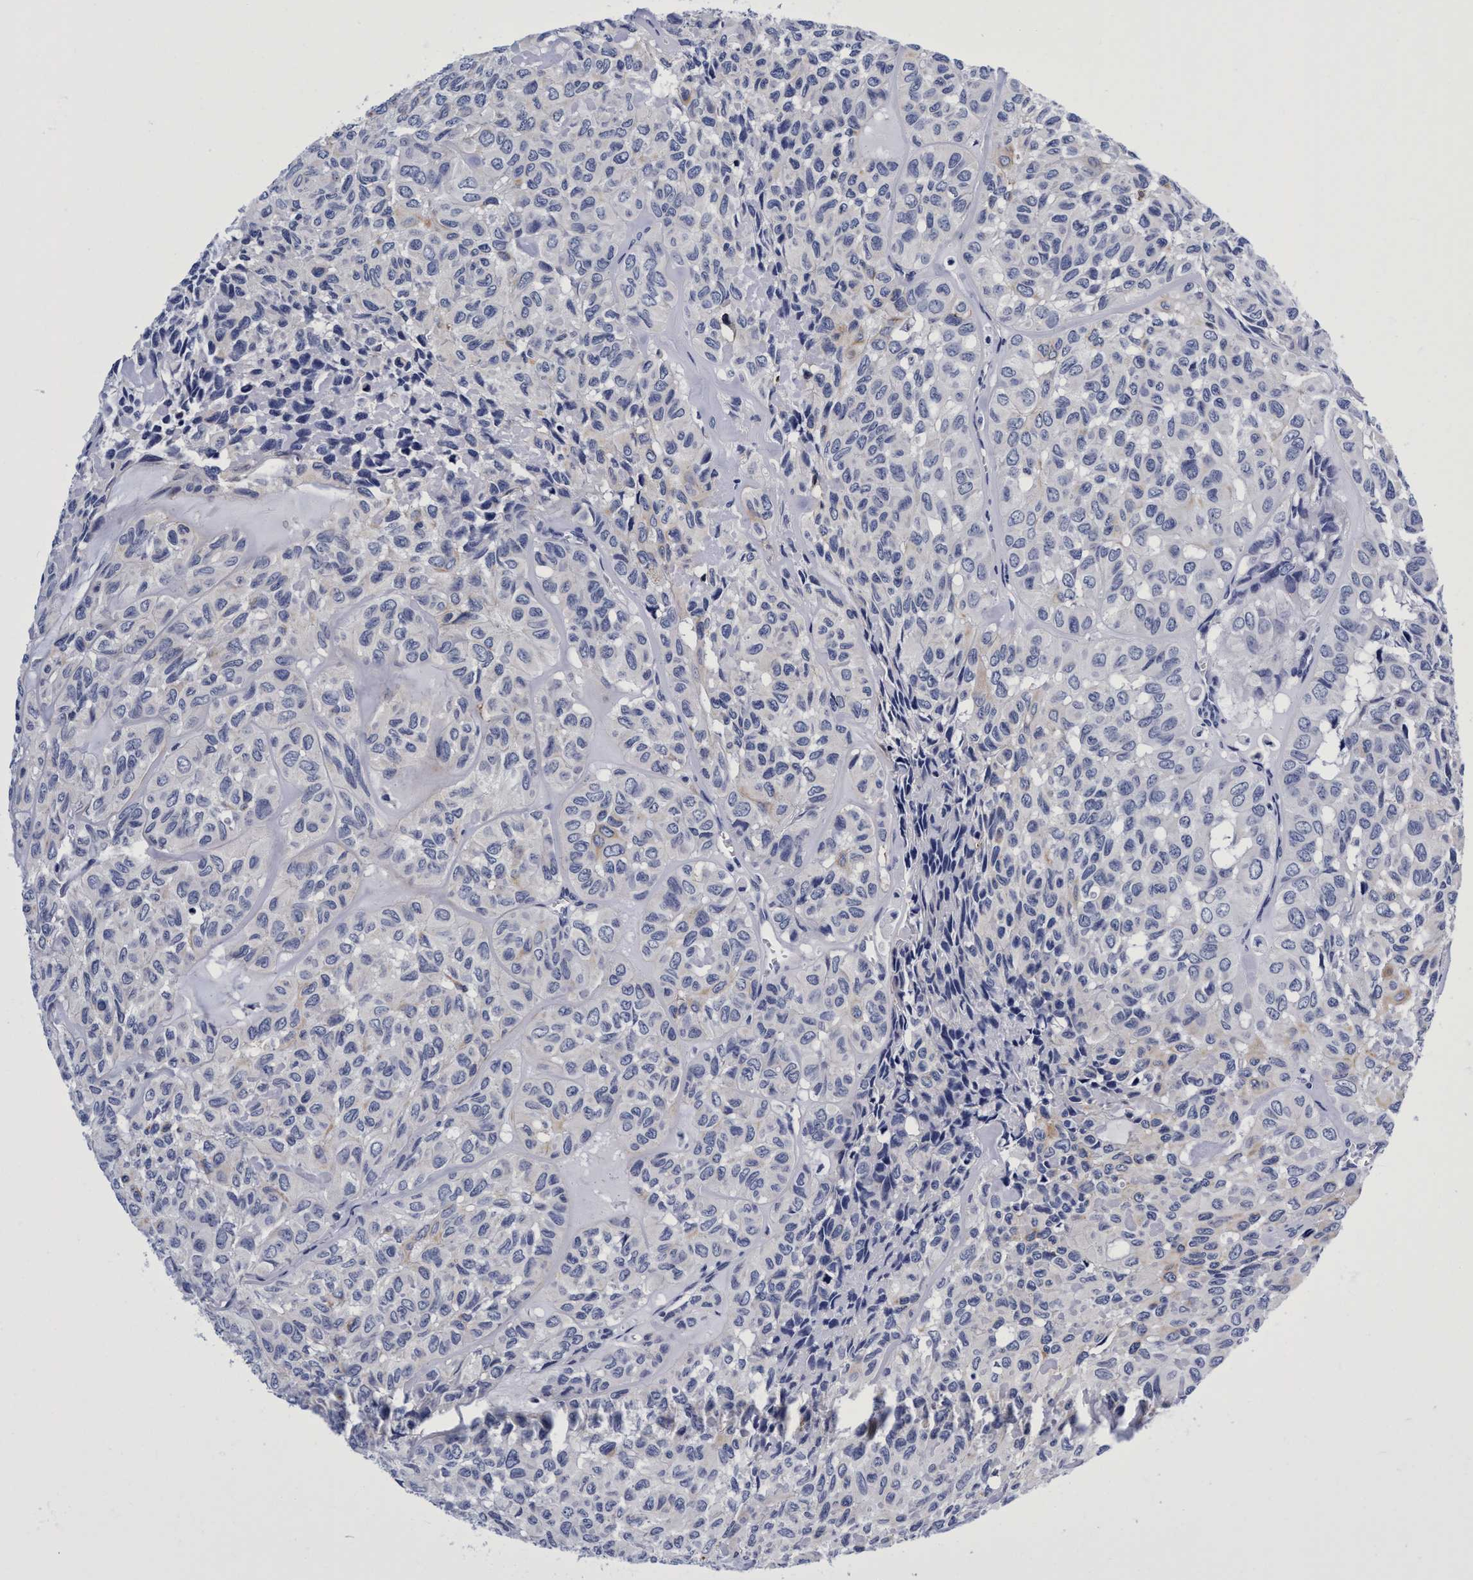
{"staining": {"intensity": "negative", "quantity": "none", "location": "none"}, "tissue": "head and neck cancer", "cell_type": "Tumor cells", "image_type": "cancer", "snomed": [{"axis": "morphology", "description": "Adenocarcinoma, NOS"}, {"axis": "topography", "description": "Salivary gland, NOS"}, {"axis": "topography", "description": "Head-Neck"}], "caption": "Immunohistochemistry (IHC) histopathology image of head and neck cancer stained for a protein (brown), which displays no positivity in tumor cells.", "gene": "PLPPR1", "patient": {"sex": "female", "age": 76}}